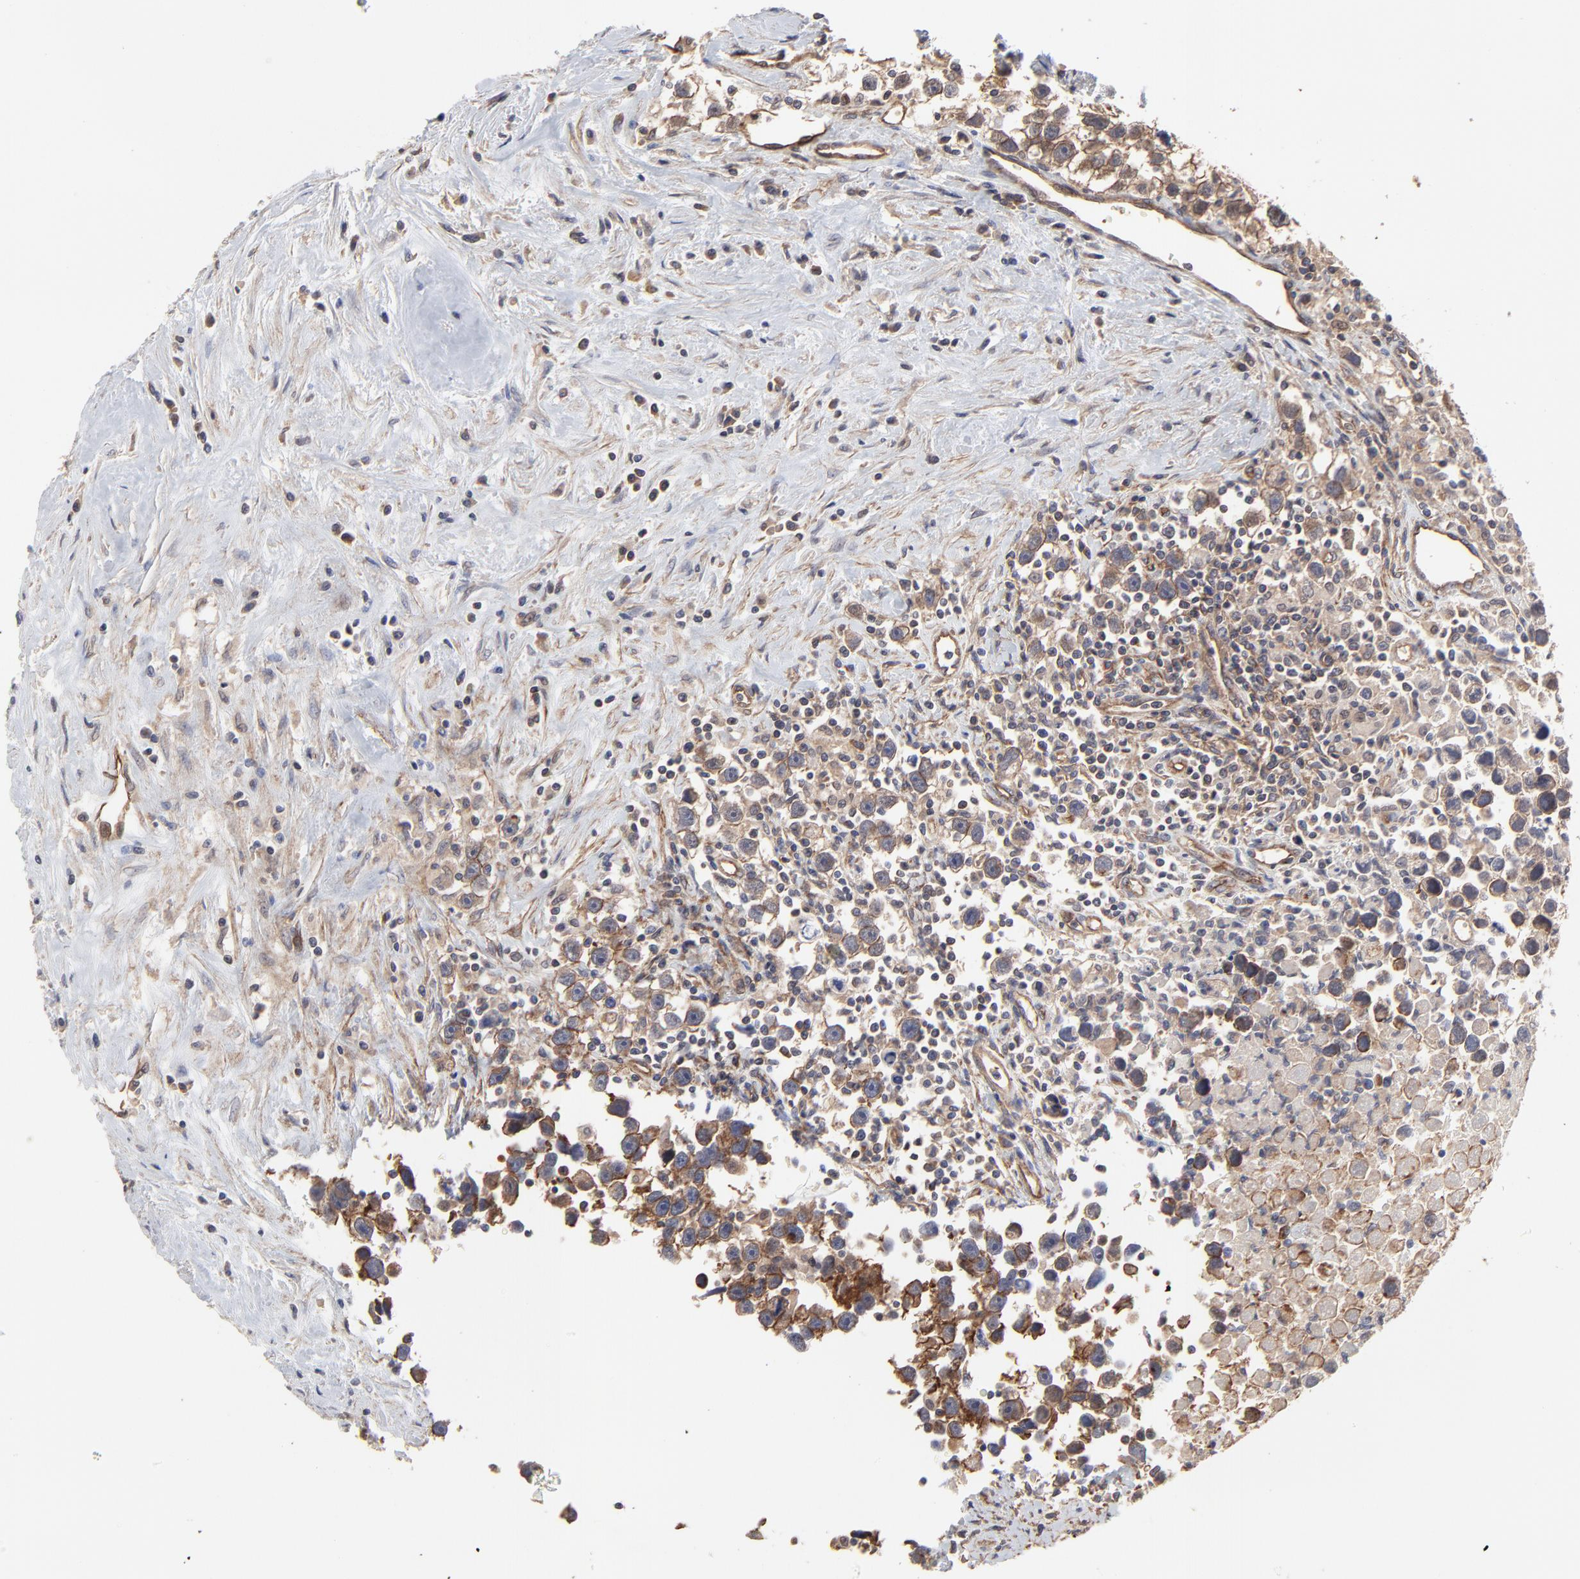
{"staining": {"intensity": "moderate", "quantity": ">75%", "location": "cytoplasmic/membranous"}, "tissue": "testis cancer", "cell_type": "Tumor cells", "image_type": "cancer", "snomed": [{"axis": "morphology", "description": "Seminoma, NOS"}, {"axis": "topography", "description": "Testis"}], "caption": "About >75% of tumor cells in human testis cancer reveal moderate cytoplasmic/membranous protein positivity as visualized by brown immunohistochemical staining.", "gene": "ARMT1", "patient": {"sex": "male", "age": 43}}